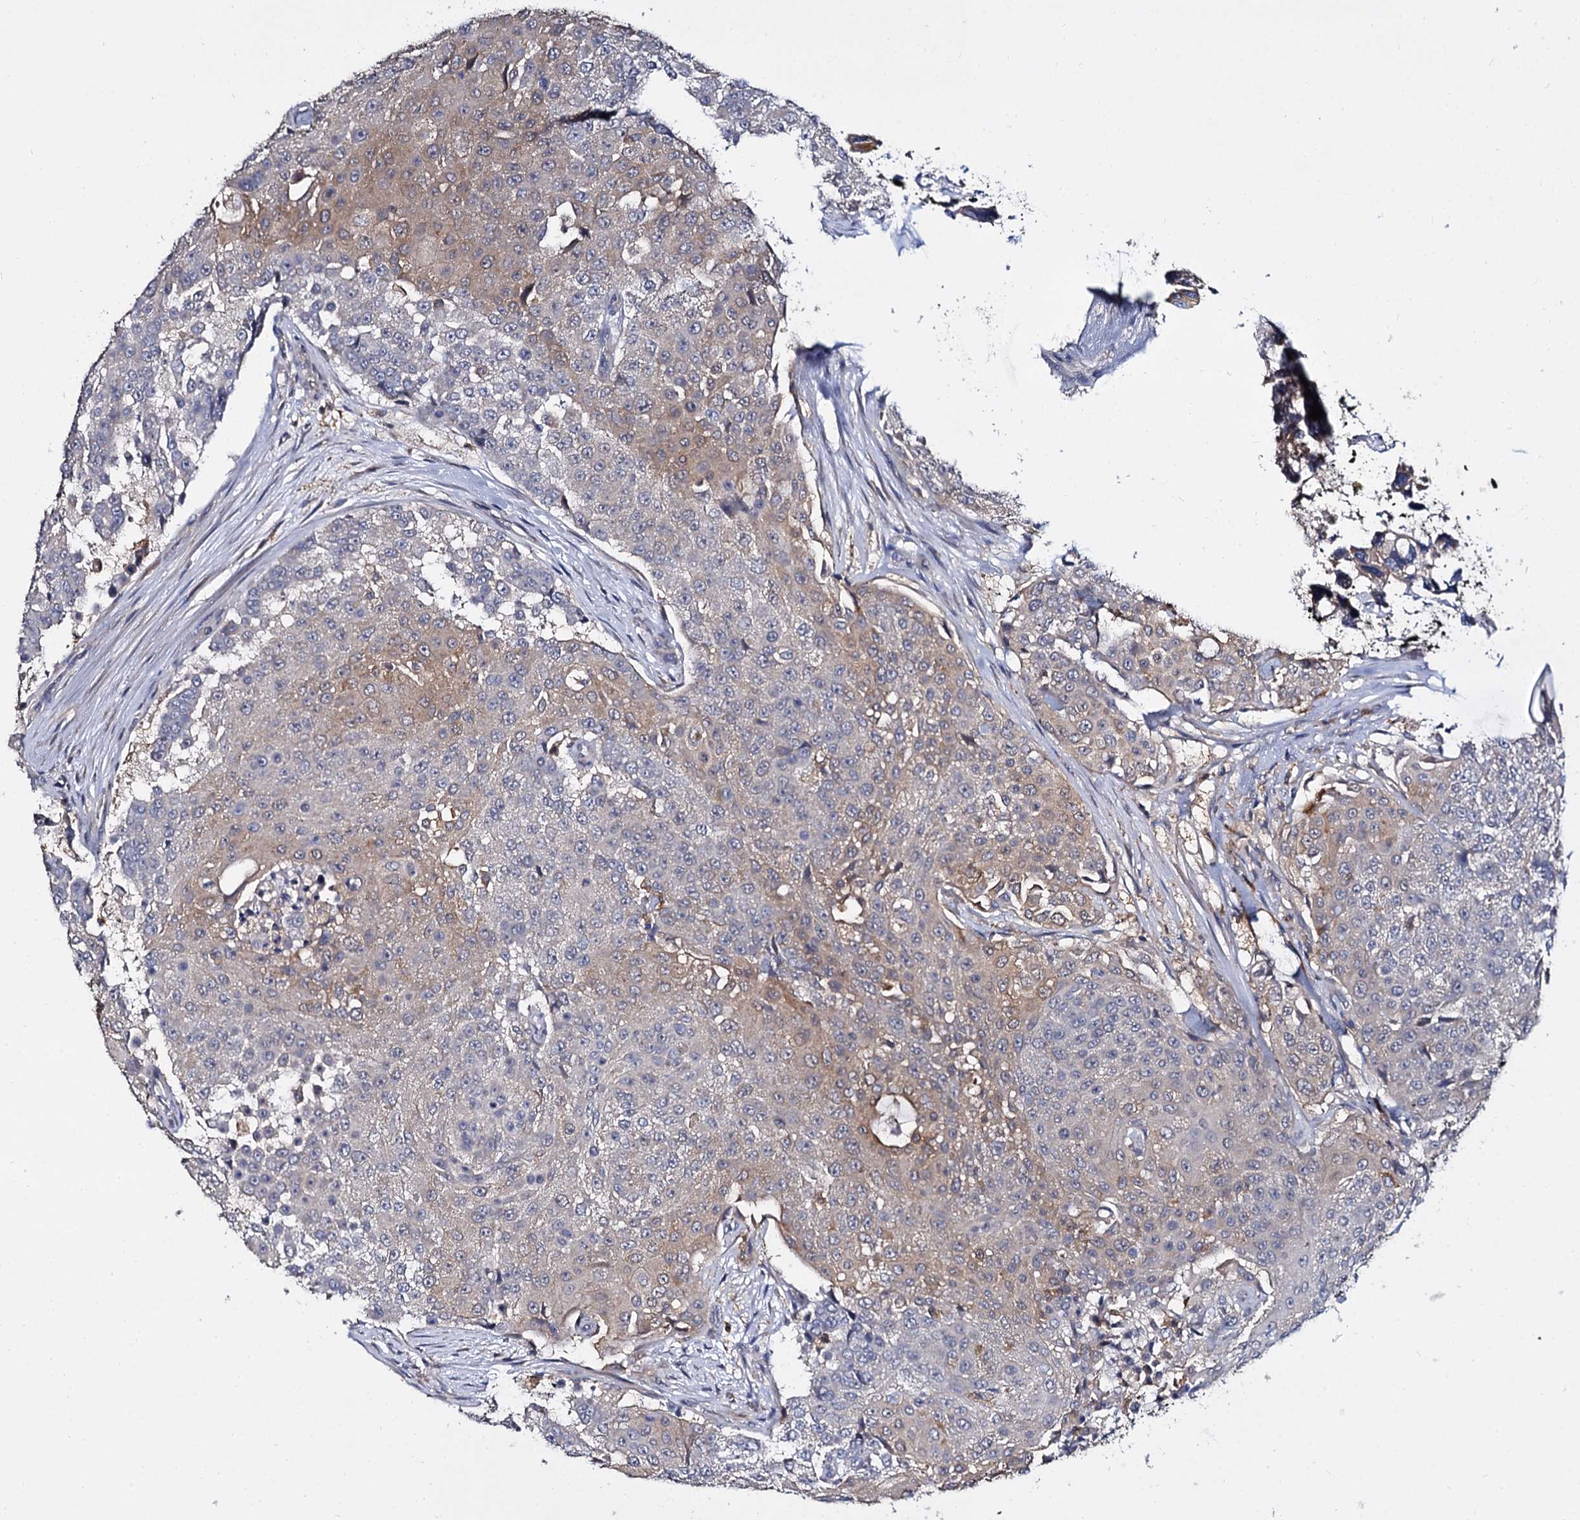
{"staining": {"intensity": "weak", "quantity": "<25%", "location": "cytoplasmic/membranous"}, "tissue": "urothelial cancer", "cell_type": "Tumor cells", "image_type": "cancer", "snomed": [{"axis": "morphology", "description": "Urothelial carcinoma, High grade"}, {"axis": "topography", "description": "Urinary bladder"}], "caption": "This photomicrograph is of urothelial cancer stained with immunohistochemistry (IHC) to label a protein in brown with the nuclei are counter-stained blue. There is no positivity in tumor cells.", "gene": "ANKRD13A", "patient": {"sex": "female", "age": 63}}